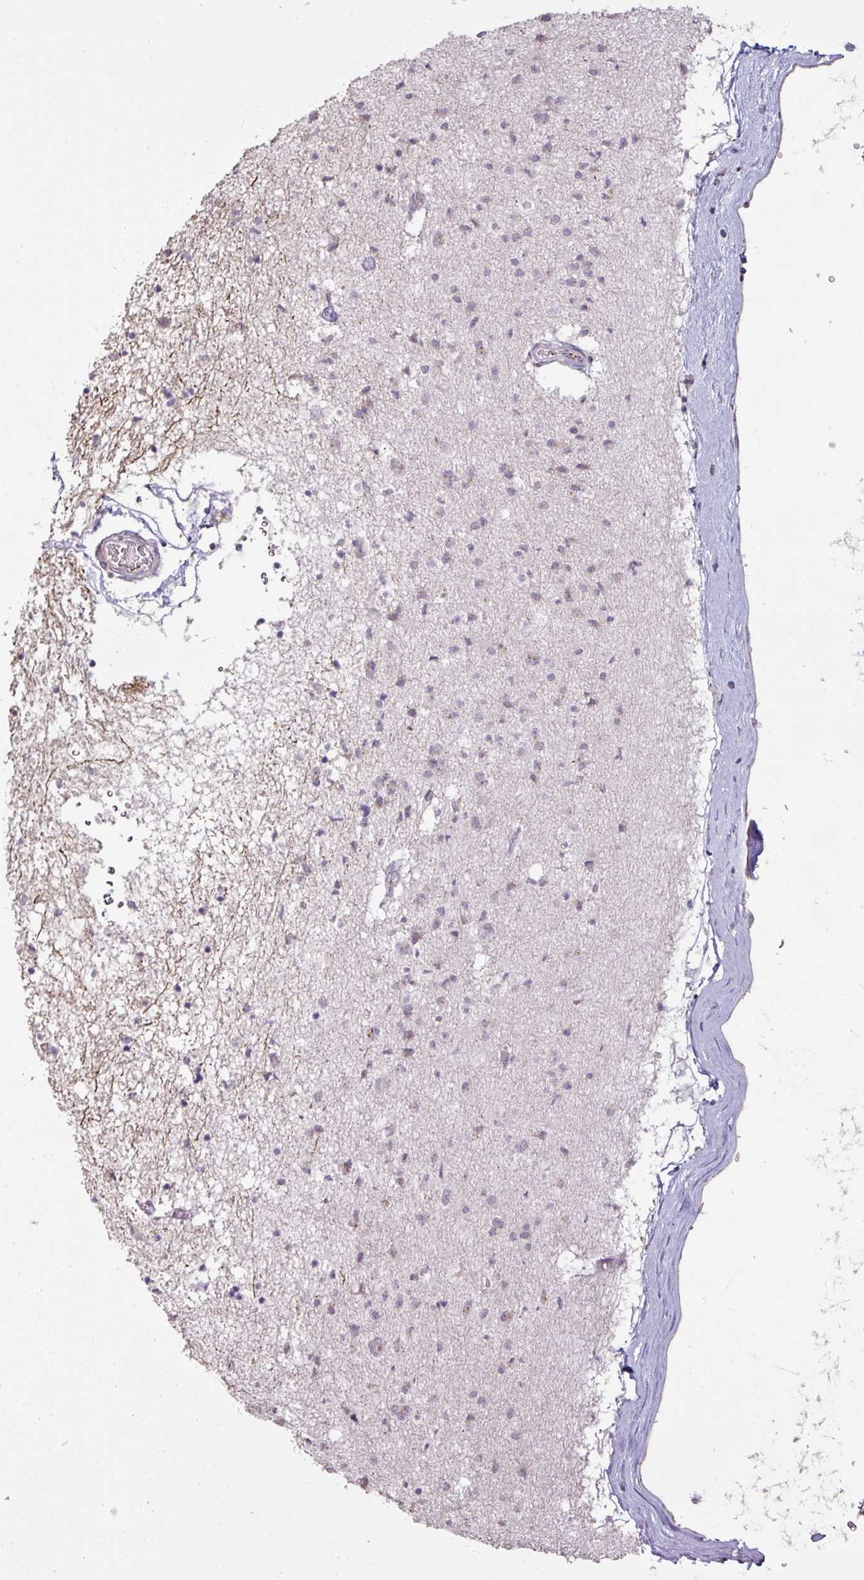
{"staining": {"intensity": "weak", "quantity": "25%-75%", "location": "cytoplasmic/membranous"}, "tissue": "caudate", "cell_type": "Glial cells", "image_type": "normal", "snomed": [{"axis": "morphology", "description": "Normal tissue, NOS"}, {"axis": "topography", "description": "Lateral ventricle wall"}], "caption": "This photomicrograph shows unremarkable caudate stained with immunohistochemistry to label a protein in brown. The cytoplasmic/membranous of glial cells show weak positivity for the protein. Nuclei are counter-stained blue.", "gene": "CXCR5", "patient": {"sex": "male", "age": 58}}